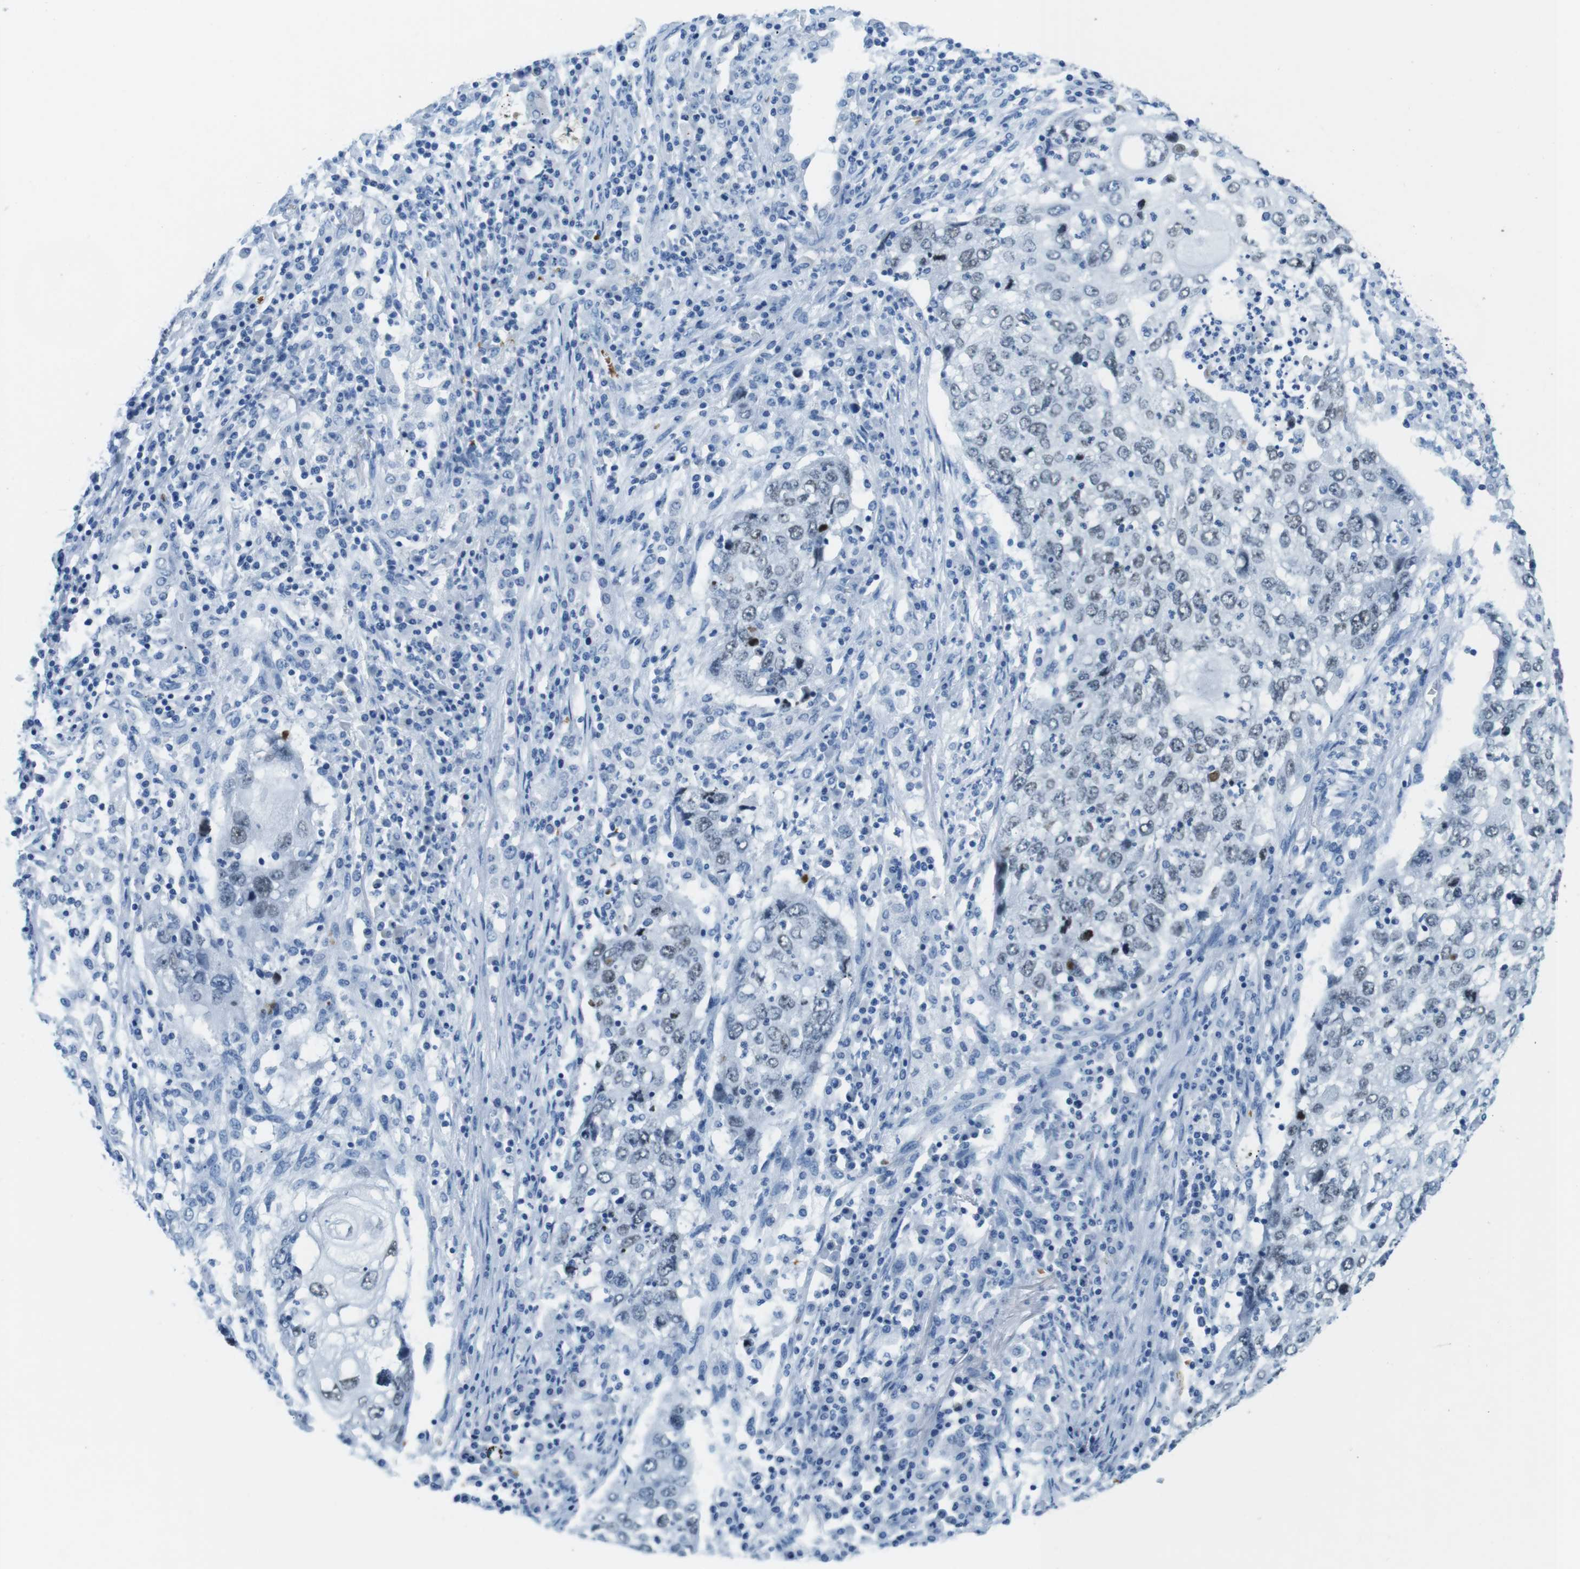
{"staining": {"intensity": "weak", "quantity": "<25%", "location": "nuclear"}, "tissue": "lung cancer", "cell_type": "Tumor cells", "image_type": "cancer", "snomed": [{"axis": "morphology", "description": "Squamous cell carcinoma, NOS"}, {"axis": "topography", "description": "Lung"}], "caption": "Lung cancer (squamous cell carcinoma) stained for a protein using IHC displays no positivity tumor cells.", "gene": "TFAP2C", "patient": {"sex": "female", "age": 63}}